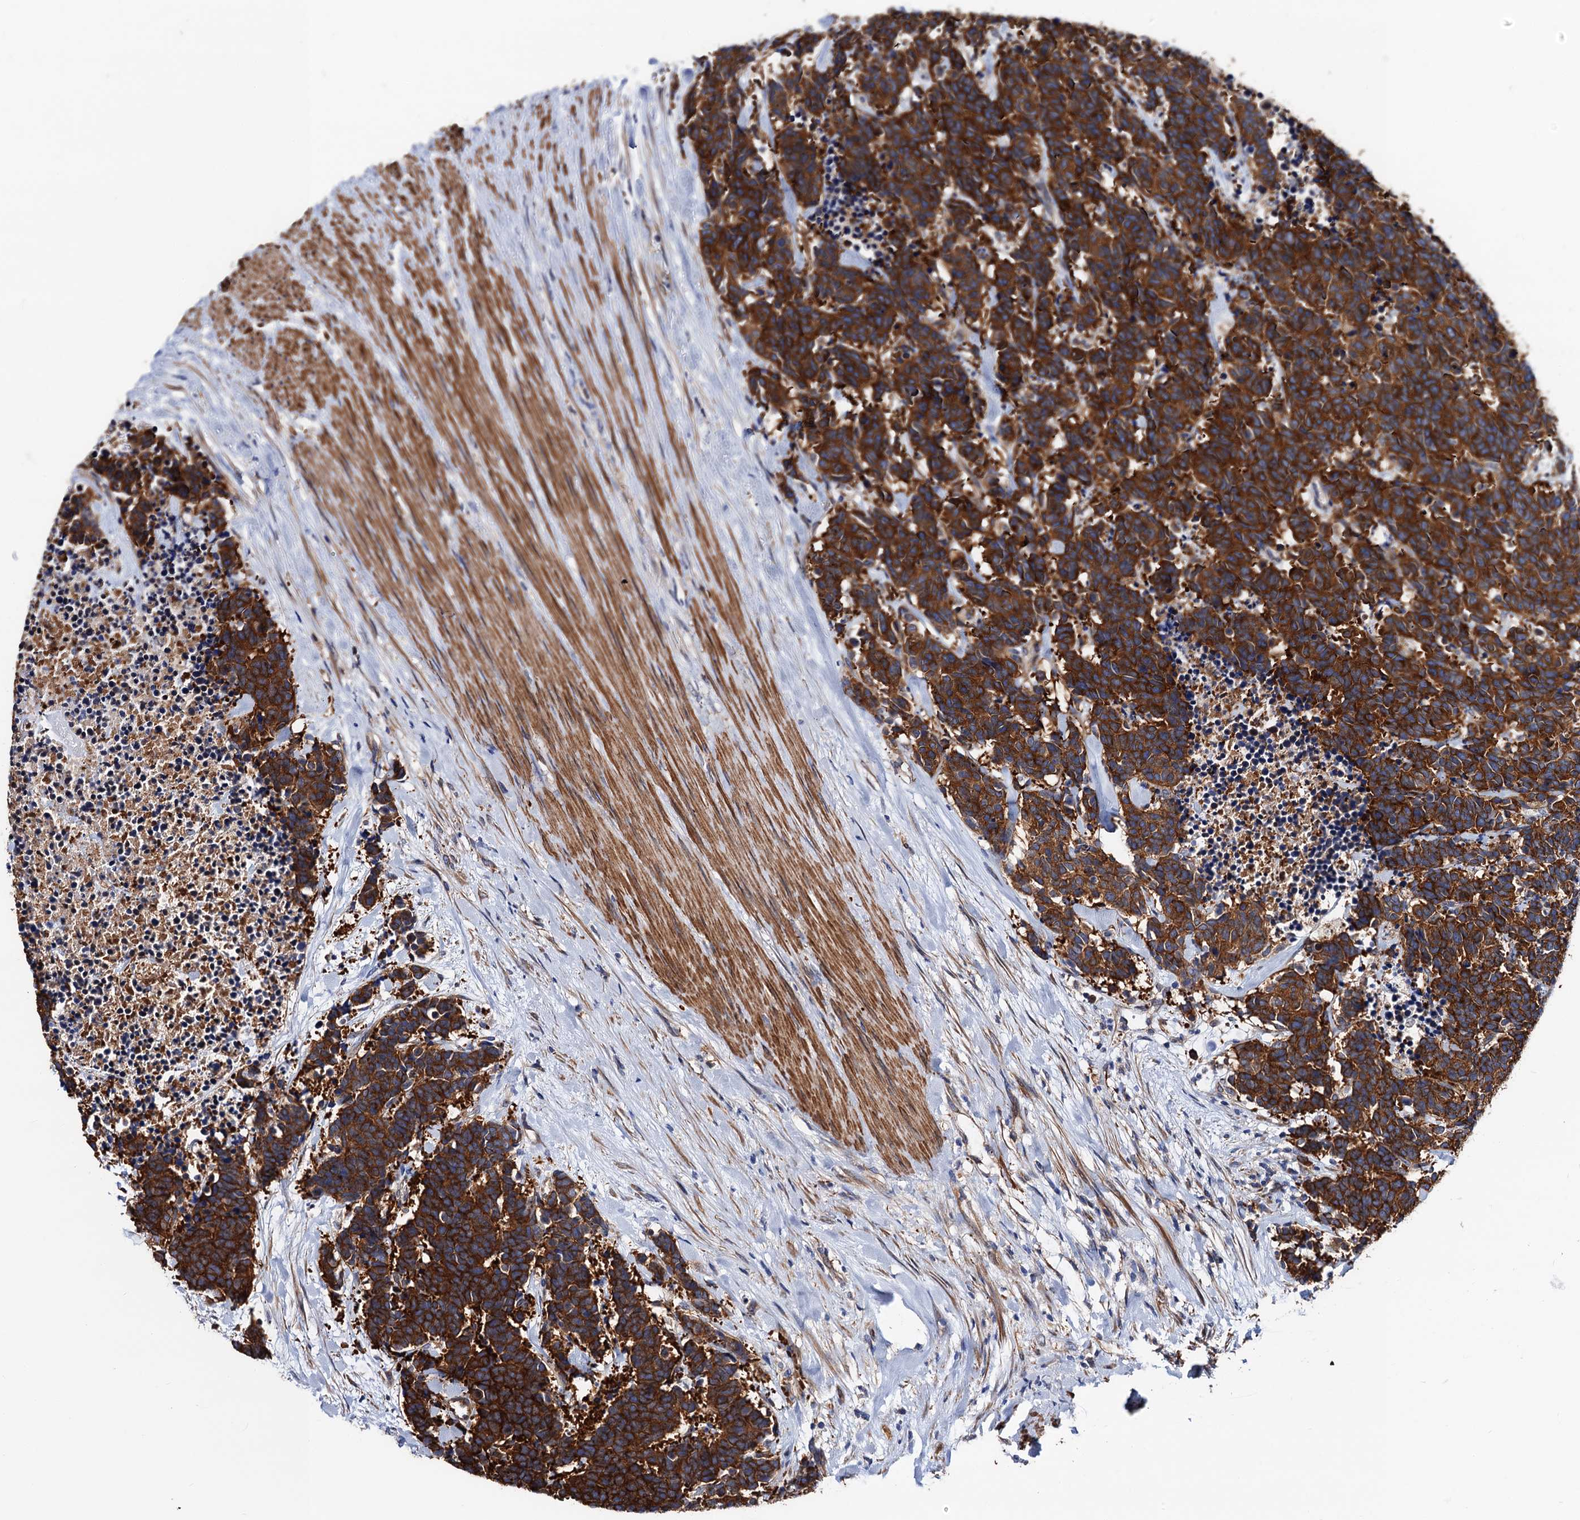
{"staining": {"intensity": "strong", "quantity": ">75%", "location": "cytoplasmic/membranous"}, "tissue": "carcinoid", "cell_type": "Tumor cells", "image_type": "cancer", "snomed": [{"axis": "morphology", "description": "Carcinoma, NOS"}, {"axis": "morphology", "description": "Carcinoid, malignant, NOS"}, {"axis": "topography", "description": "Prostate"}], "caption": "Protein expression by immunohistochemistry shows strong cytoplasmic/membranous expression in approximately >75% of tumor cells in carcinoma.", "gene": "ZDHHC18", "patient": {"sex": "male", "age": 57}}